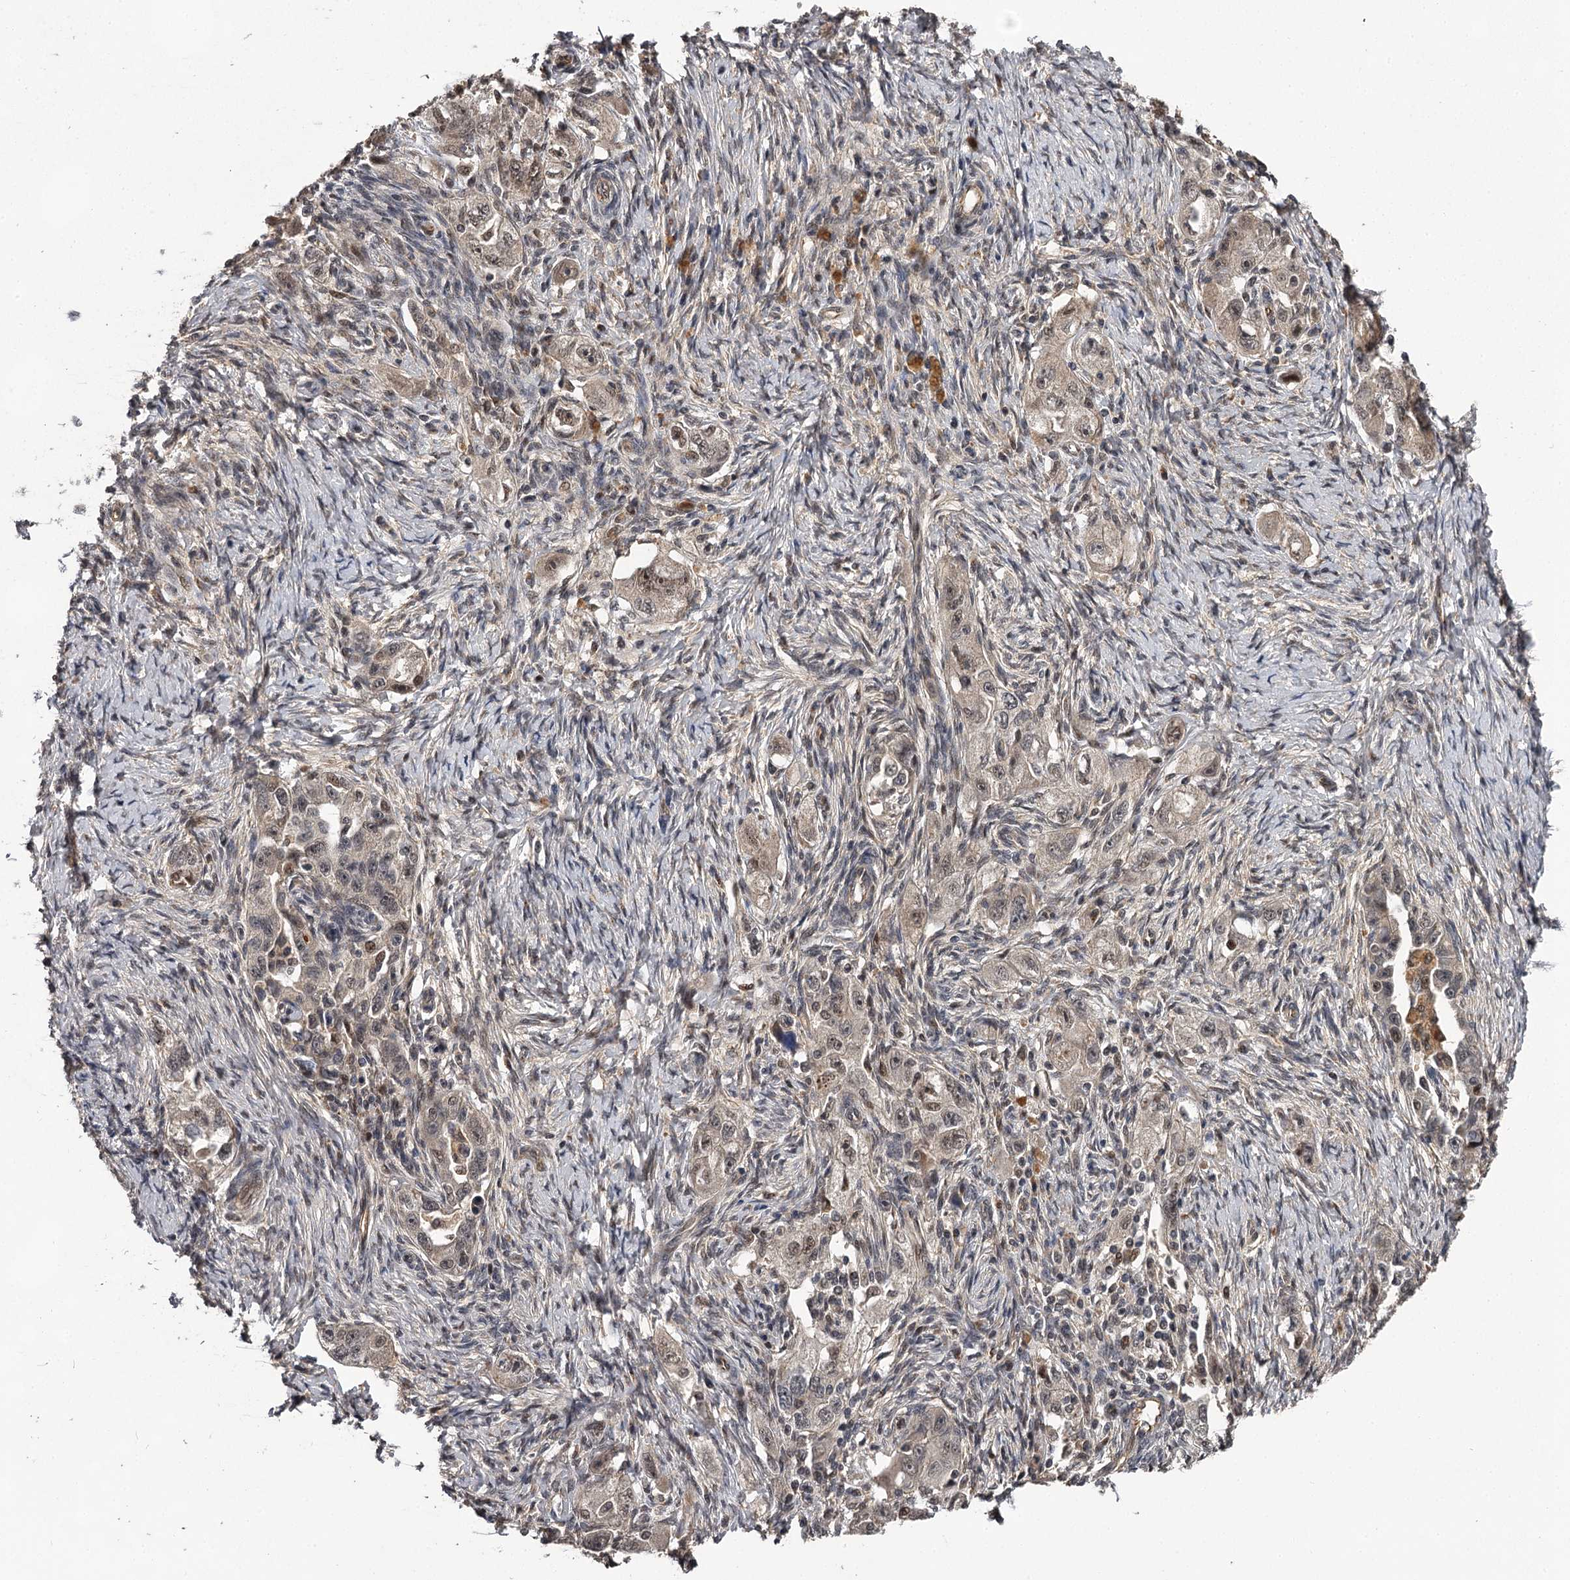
{"staining": {"intensity": "weak", "quantity": ">75%", "location": "cytoplasmic/membranous"}, "tissue": "ovarian cancer", "cell_type": "Tumor cells", "image_type": "cancer", "snomed": [{"axis": "morphology", "description": "Carcinoma, NOS"}, {"axis": "morphology", "description": "Cystadenocarcinoma, serous, NOS"}, {"axis": "topography", "description": "Ovary"}], "caption": "A photomicrograph showing weak cytoplasmic/membranous expression in approximately >75% of tumor cells in serous cystadenocarcinoma (ovarian), as visualized by brown immunohistochemical staining.", "gene": "MAML3", "patient": {"sex": "female", "age": 69}}